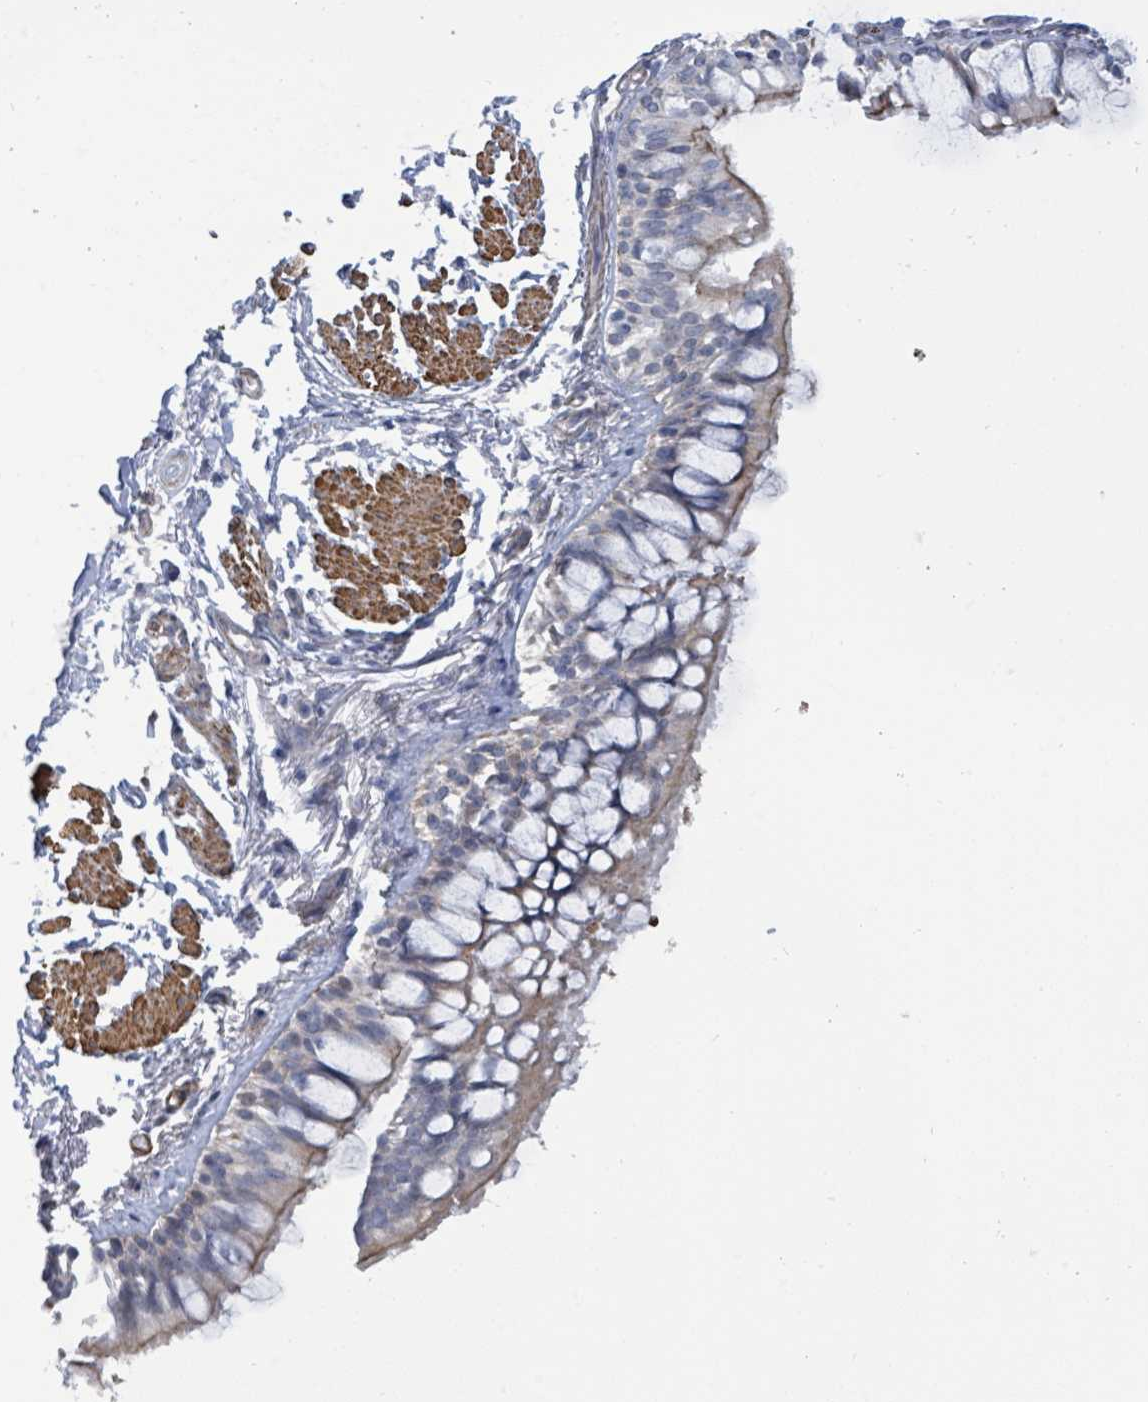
{"staining": {"intensity": "negative", "quantity": "none", "location": "none"}, "tissue": "bronchus", "cell_type": "Respiratory epithelial cells", "image_type": "normal", "snomed": [{"axis": "morphology", "description": "Normal tissue, NOS"}, {"axis": "topography", "description": "Bronchus"}], "caption": "Immunohistochemistry of normal human bronchus demonstrates no expression in respiratory epithelial cells.", "gene": "DMRTC1B", "patient": {"sex": "male", "age": 70}}